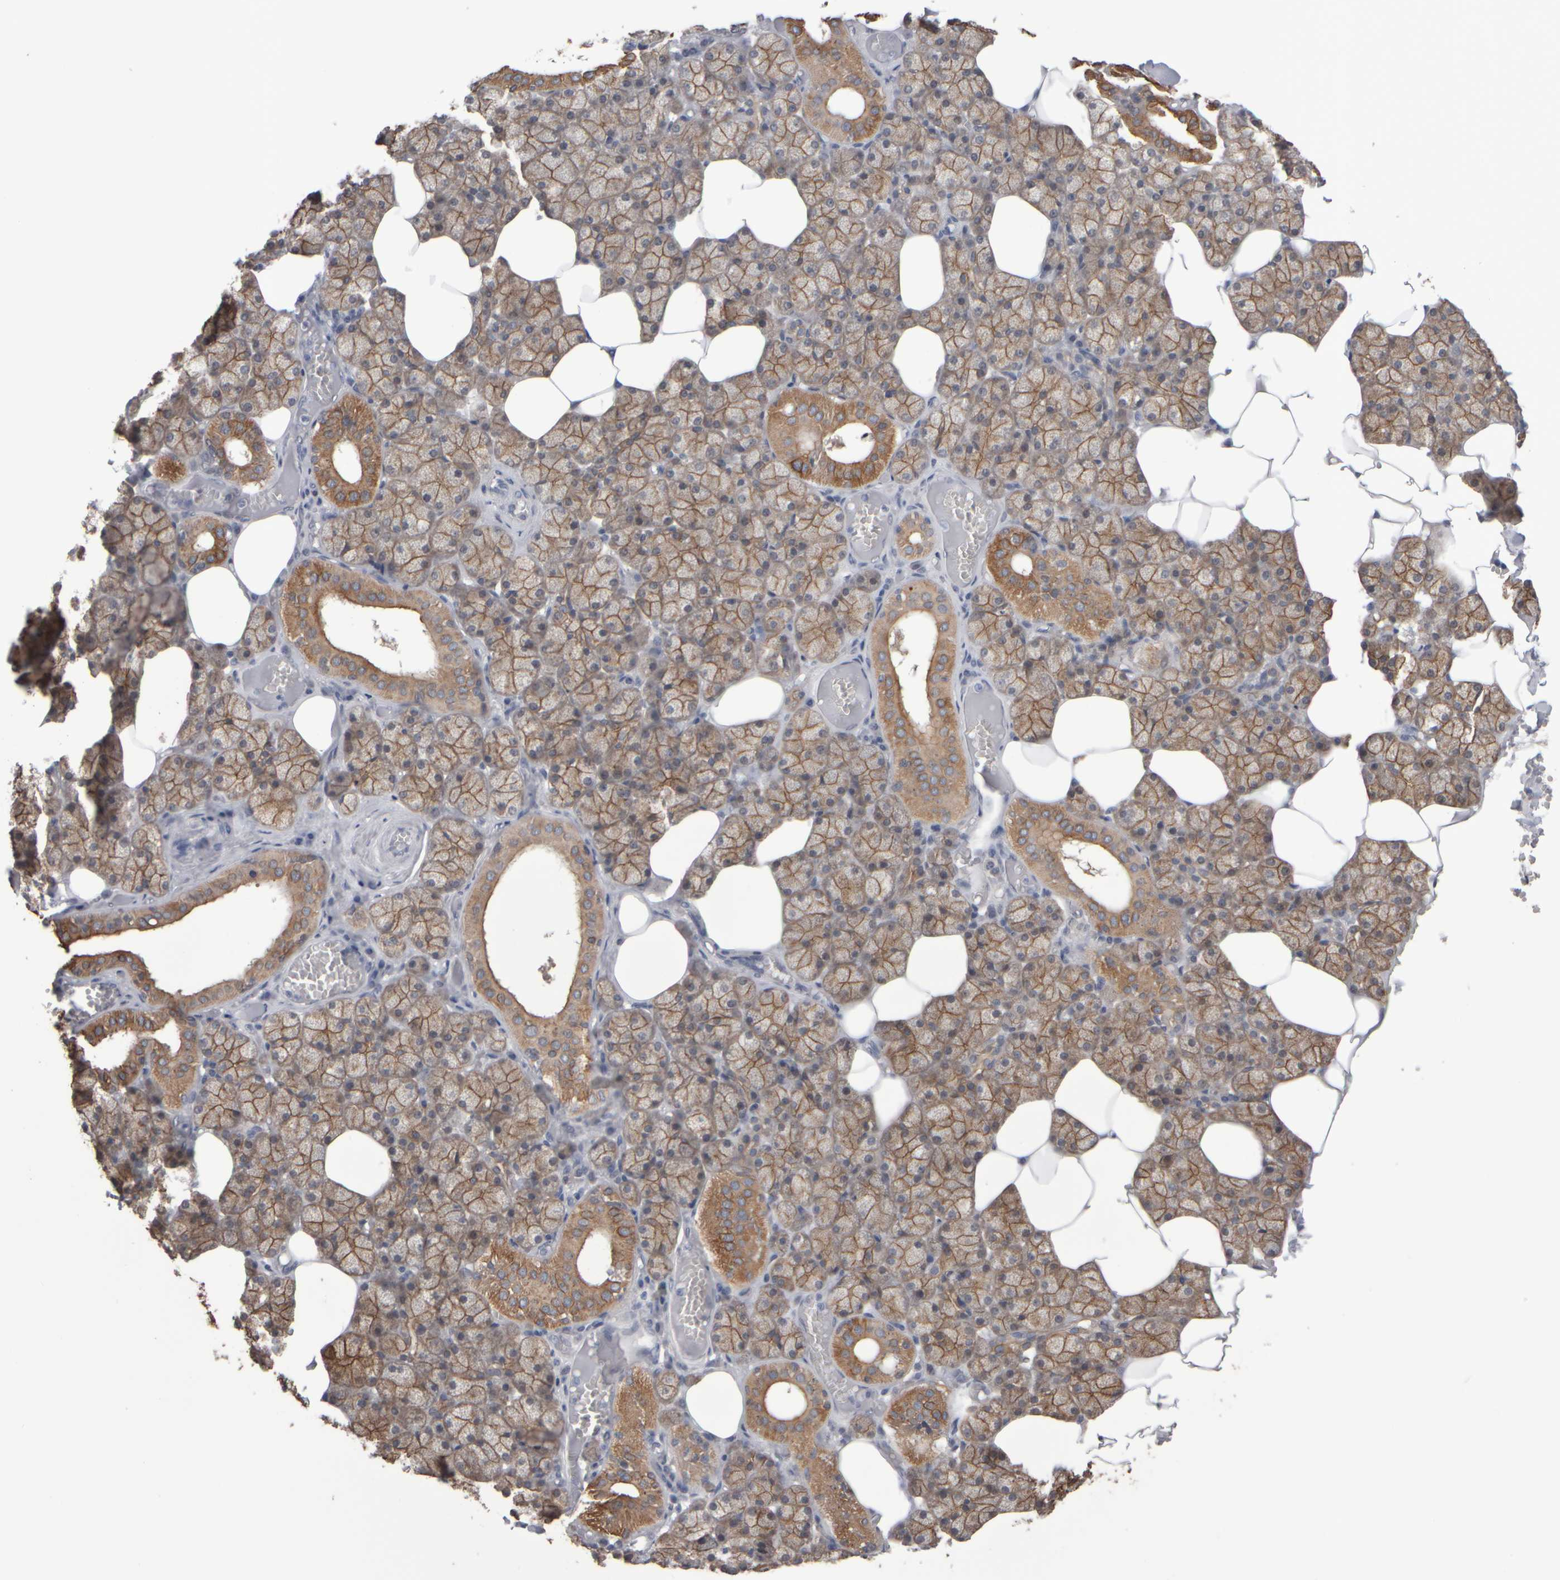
{"staining": {"intensity": "moderate", "quantity": ">75%", "location": "cytoplasmic/membranous"}, "tissue": "salivary gland", "cell_type": "Glandular cells", "image_type": "normal", "snomed": [{"axis": "morphology", "description": "Normal tissue, NOS"}, {"axis": "topography", "description": "Salivary gland"}], "caption": "Protein expression analysis of unremarkable human salivary gland reveals moderate cytoplasmic/membranous expression in about >75% of glandular cells.", "gene": "EPHX2", "patient": {"sex": "male", "age": 62}}